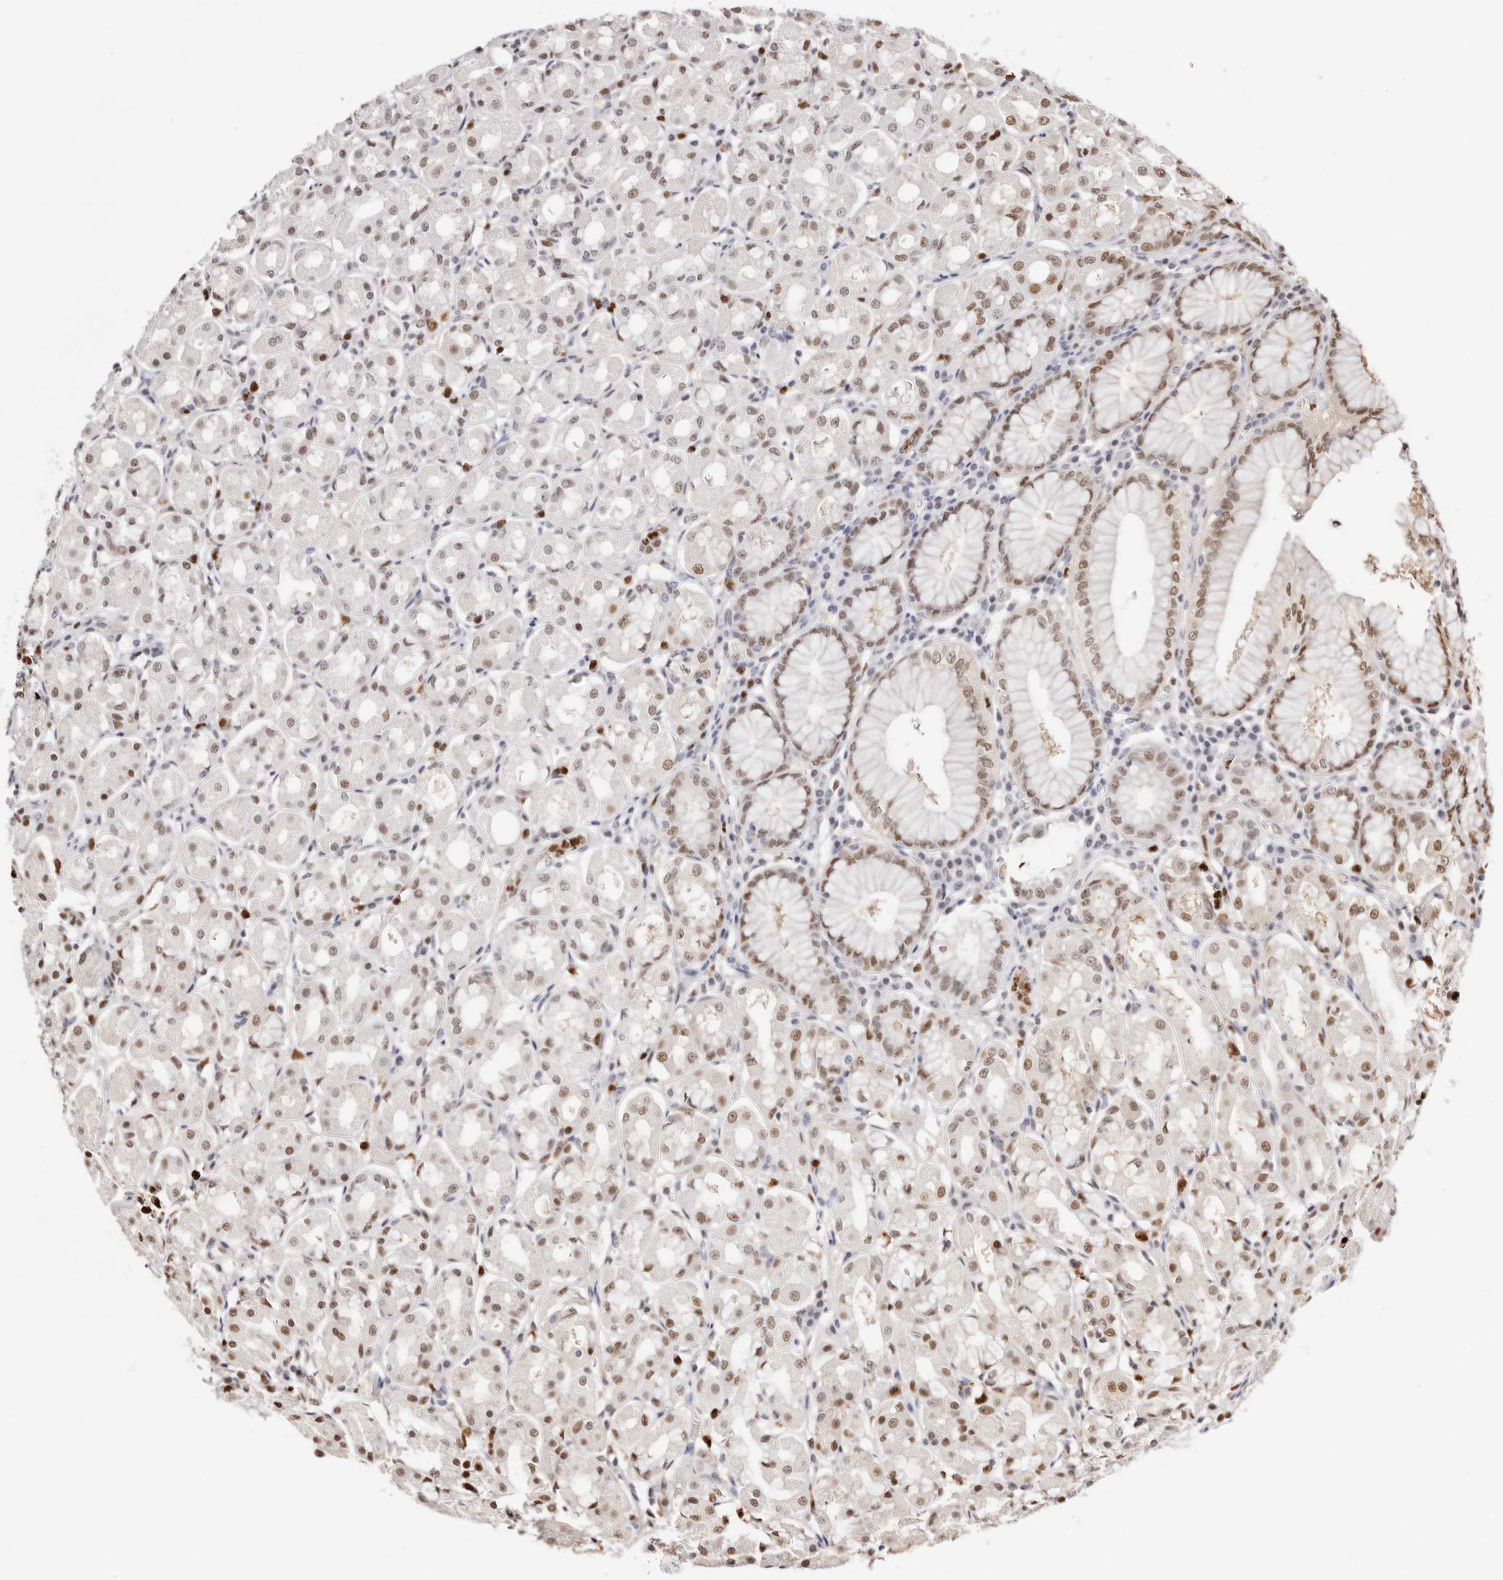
{"staining": {"intensity": "moderate", "quantity": ">75%", "location": "nuclear"}, "tissue": "stomach", "cell_type": "Glandular cells", "image_type": "normal", "snomed": [{"axis": "morphology", "description": "Normal tissue, NOS"}, {"axis": "topography", "description": "Stomach"}, {"axis": "topography", "description": "Stomach, lower"}], "caption": "Immunohistochemistry (IHC) (DAB (3,3'-diaminobenzidine)) staining of benign stomach displays moderate nuclear protein staining in approximately >75% of glandular cells. Using DAB (3,3'-diaminobenzidine) (brown) and hematoxylin (blue) stains, captured at high magnification using brightfield microscopy.", "gene": "TKT", "patient": {"sex": "female", "age": 56}}